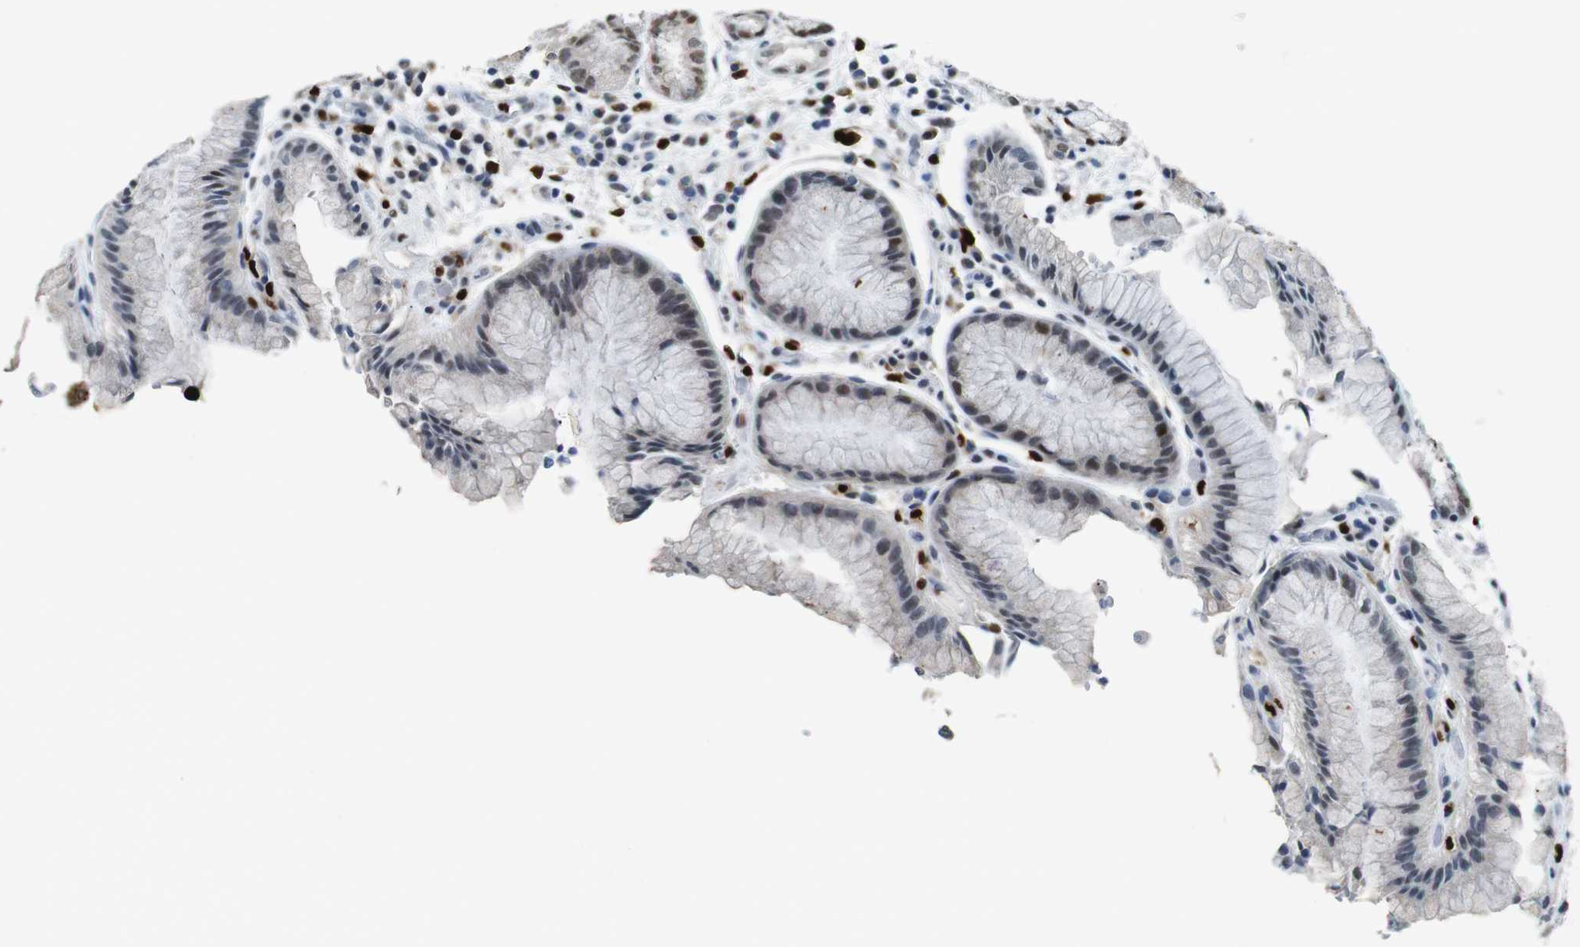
{"staining": {"intensity": "moderate", "quantity": "<25%", "location": "nuclear"}, "tissue": "stomach", "cell_type": "Glandular cells", "image_type": "normal", "snomed": [{"axis": "morphology", "description": "Normal tissue, NOS"}, {"axis": "topography", "description": "Stomach, upper"}], "caption": "This image demonstrates immunohistochemistry staining of normal stomach, with low moderate nuclear staining in about <25% of glandular cells.", "gene": "IRF8", "patient": {"sex": "male", "age": 72}}